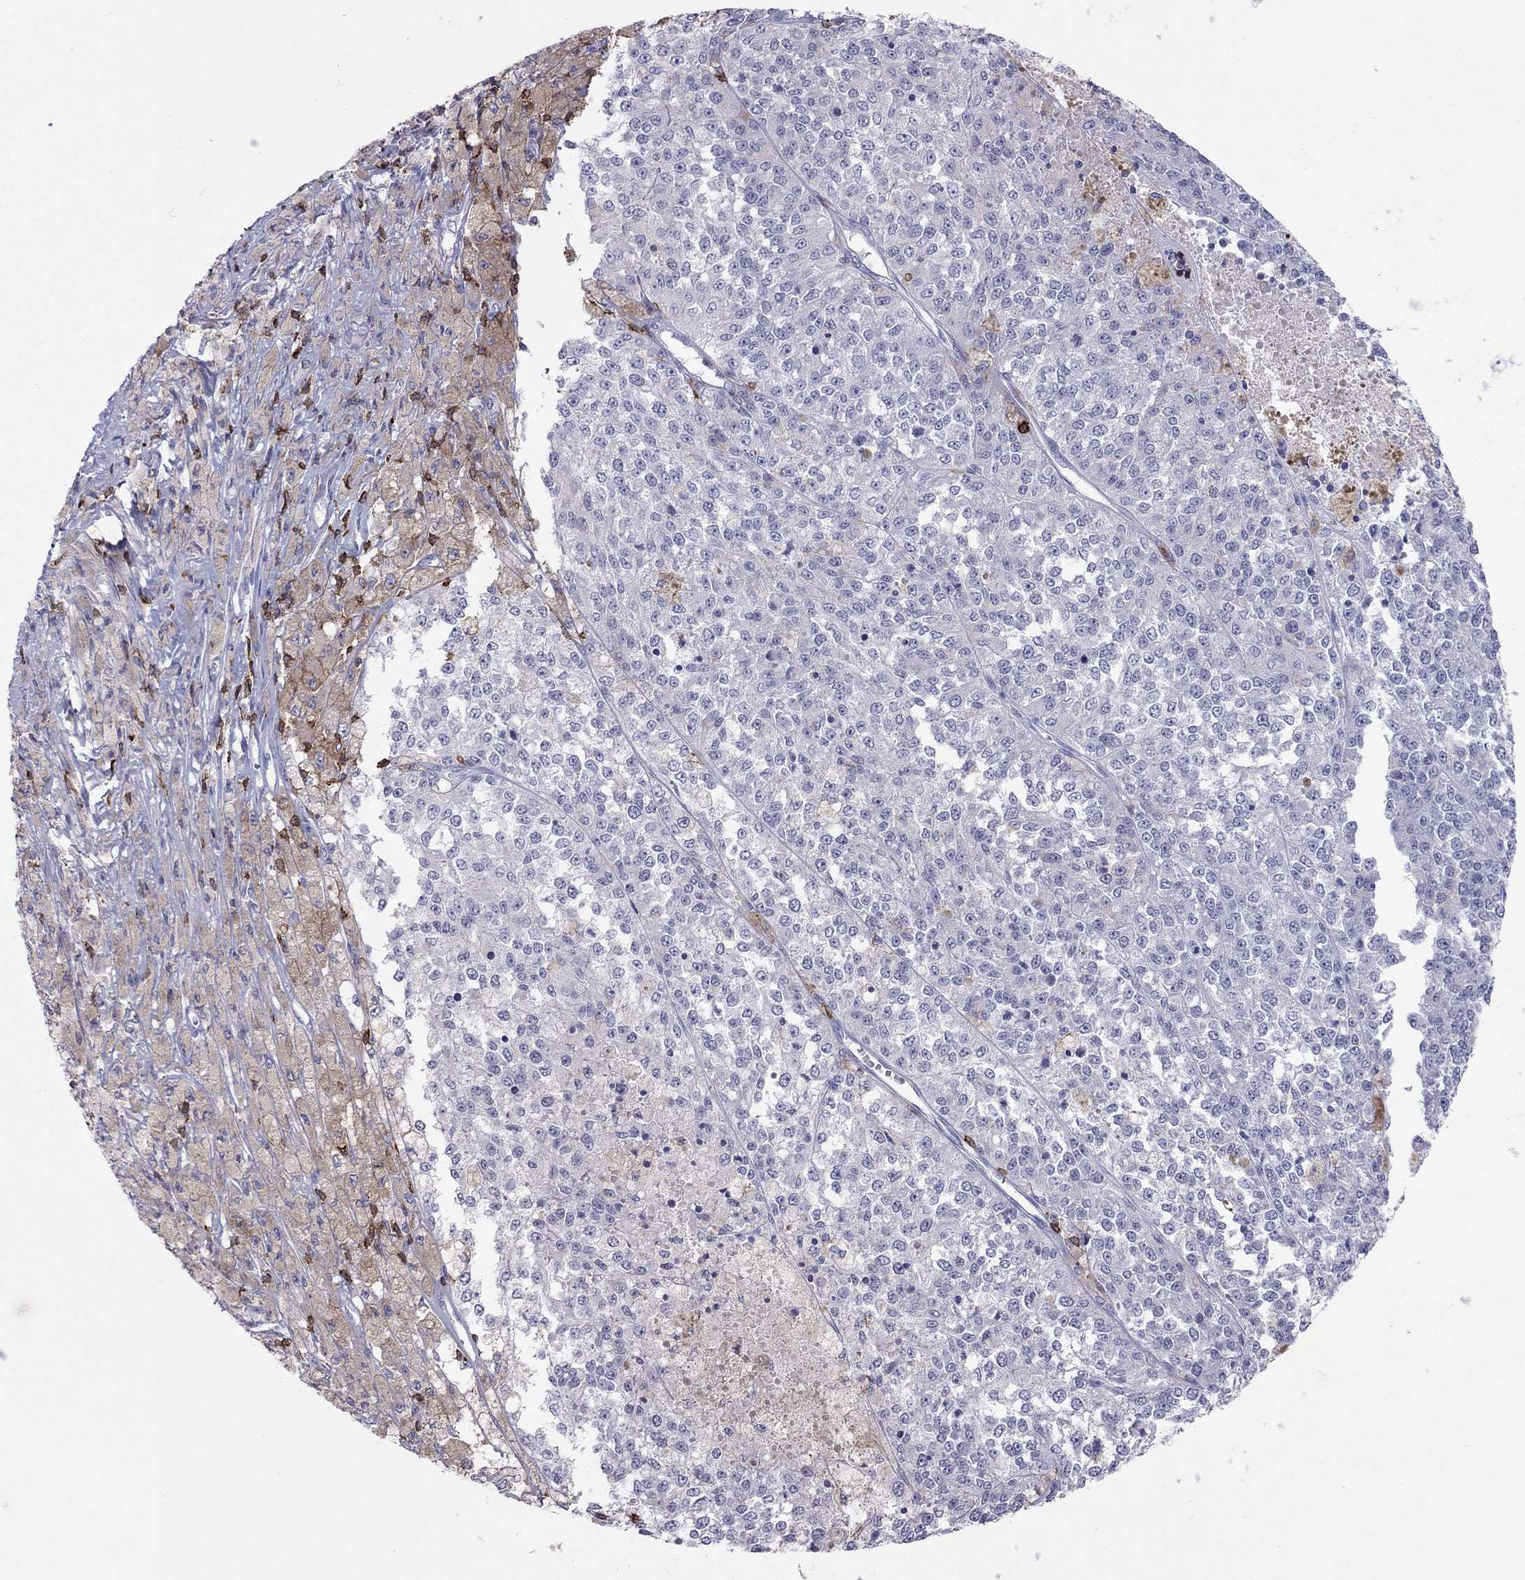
{"staining": {"intensity": "negative", "quantity": "none", "location": "none"}, "tissue": "melanoma", "cell_type": "Tumor cells", "image_type": "cancer", "snomed": [{"axis": "morphology", "description": "Malignant melanoma, Metastatic site"}, {"axis": "topography", "description": "Lymph node"}], "caption": "Immunohistochemistry image of neoplastic tissue: human malignant melanoma (metastatic site) stained with DAB shows no significant protein staining in tumor cells.", "gene": "MND1", "patient": {"sex": "female", "age": 64}}